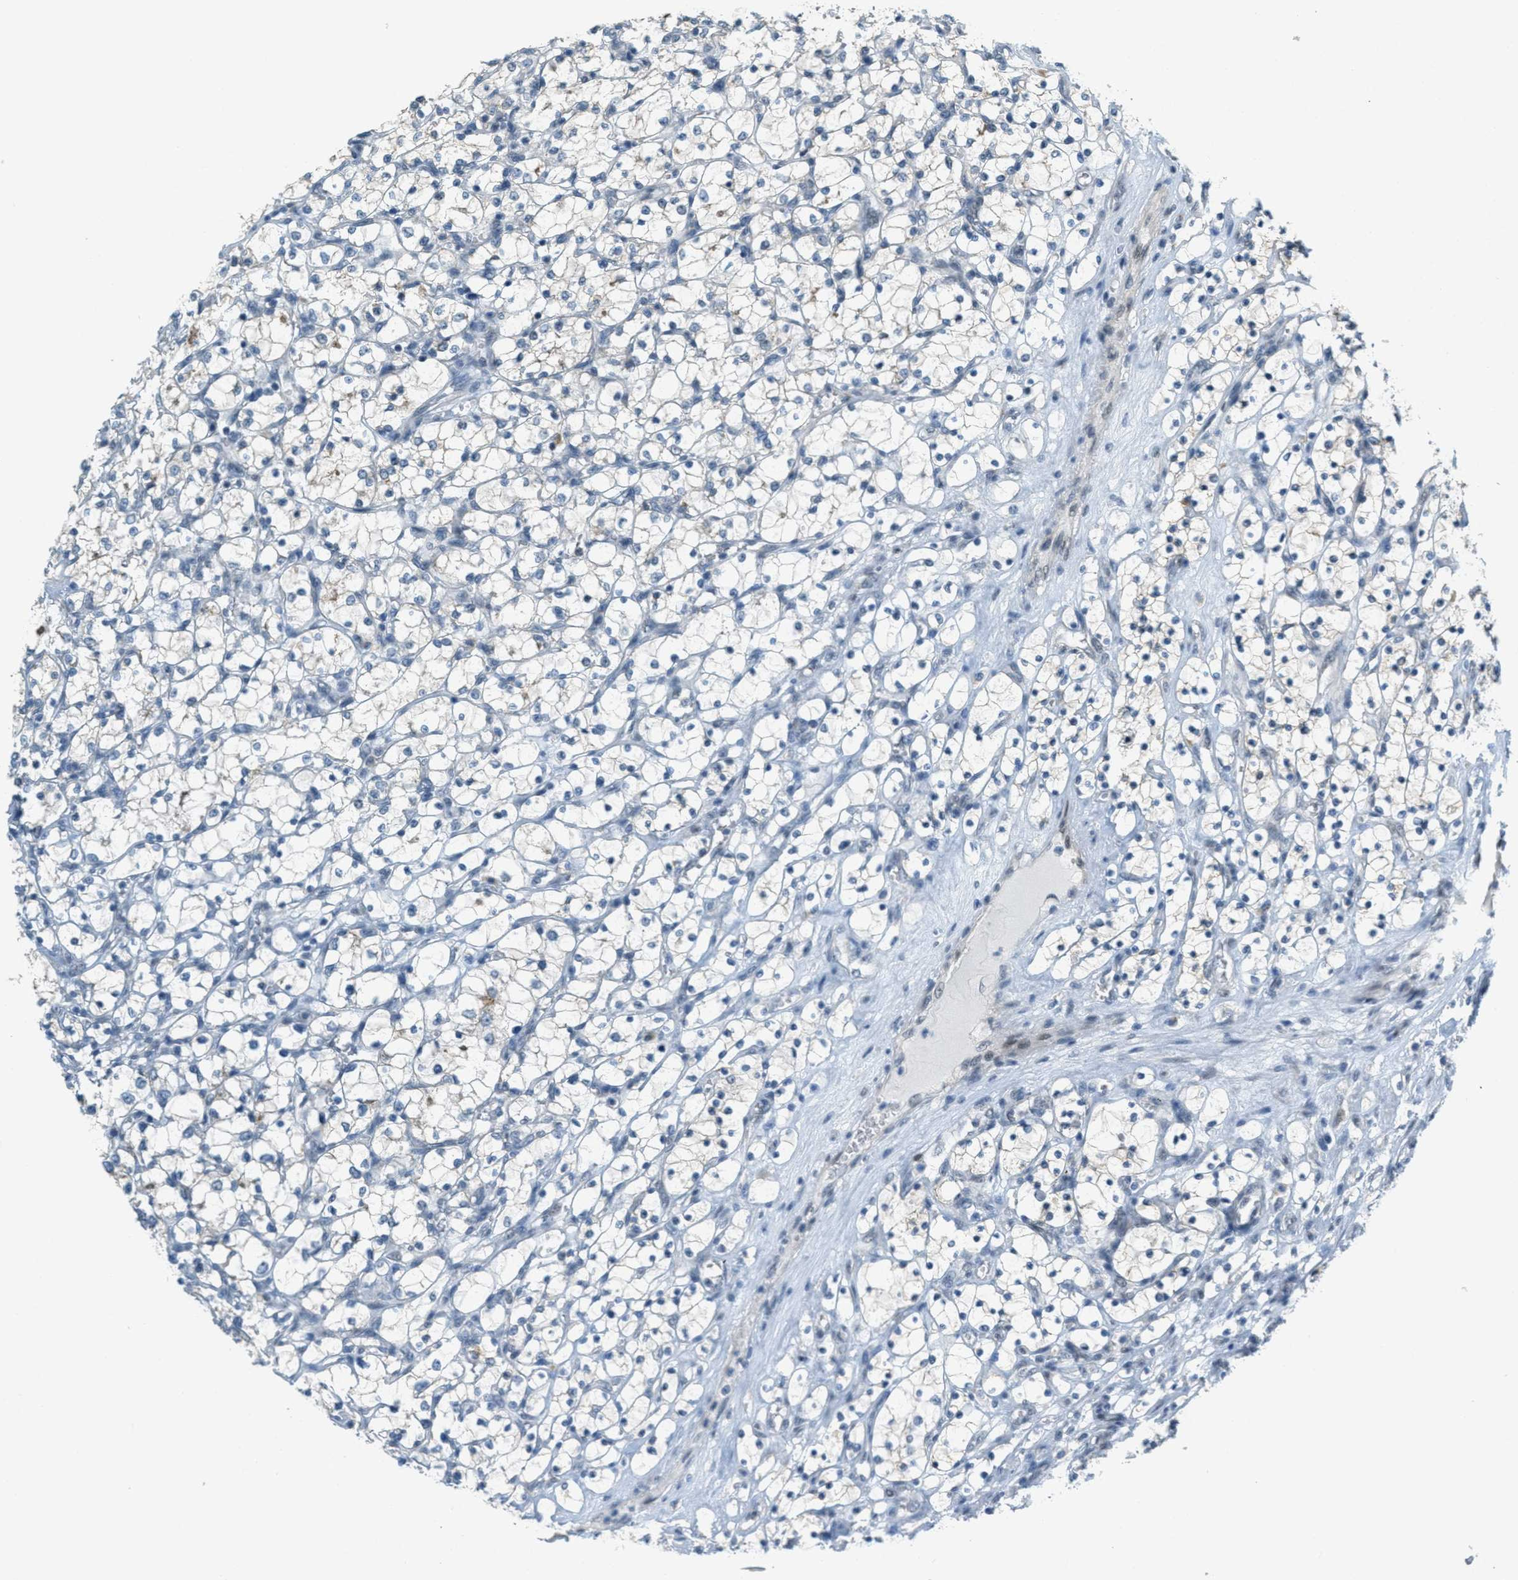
{"staining": {"intensity": "negative", "quantity": "none", "location": "none"}, "tissue": "renal cancer", "cell_type": "Tumor cells", "image_type": "cancer", "snomed": [{"axis": "morphology", "description": "Adenocarcinoma, NOS"}, {"axis": "topography", "description": "Kidney"}], "caption": "The photomicrograph shows no significant staining in tumor cells of renal adenocarcinoma. The staining is performed using DAB (3,3'-diaminobenzidine) brown chromogen with nuclei counter-stained in using hematoxylin.", "gene": "TCF3", "patient": {"sex": "female", "age": 69}}